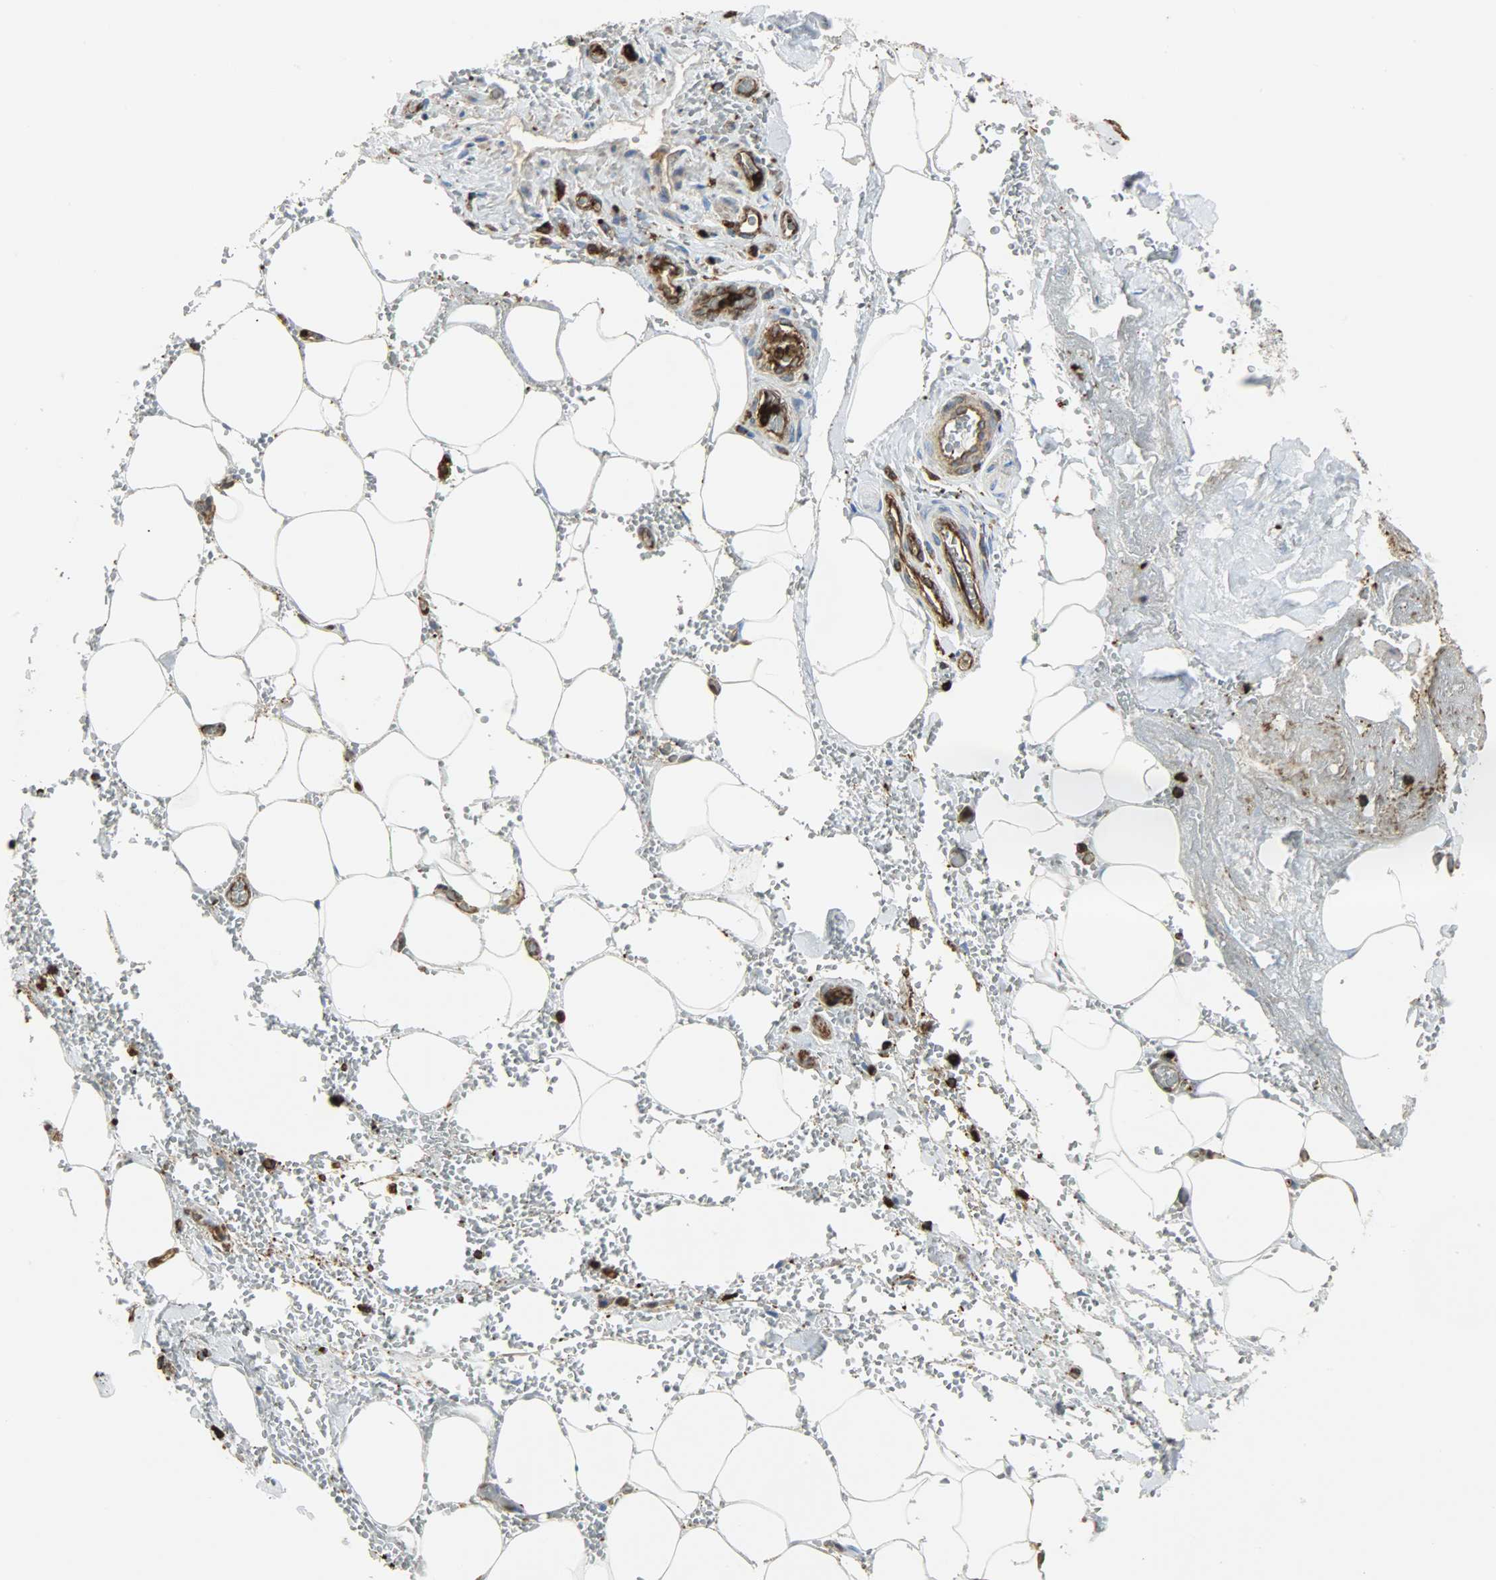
{"staining": {"intensity": "moderate", "quantity": ">75%", "location": "cytoplasmic/membranous"}, "tissue": "adipose tissue", "cell_type": "Adipocytes", "image_type": "normal", "snomed": [{"axis": "morphology", "description": "Normal tissue, NOS"}, {"axis": "morphology", "description": "Cholangiocarcinoma"}, {"axis": "topography", "description": "Liver"}, {"axis": "topography", "description": "Peripheral nerve tissue"}], "caption": "Immunohistochemistry of benign human adipose tissue reveals medium levels of moderate cytoplasmic/membranous expression in approximately >75% of adipocytes.", "gene": "VASP", "patient": {"sex": "male", "age": 50}}